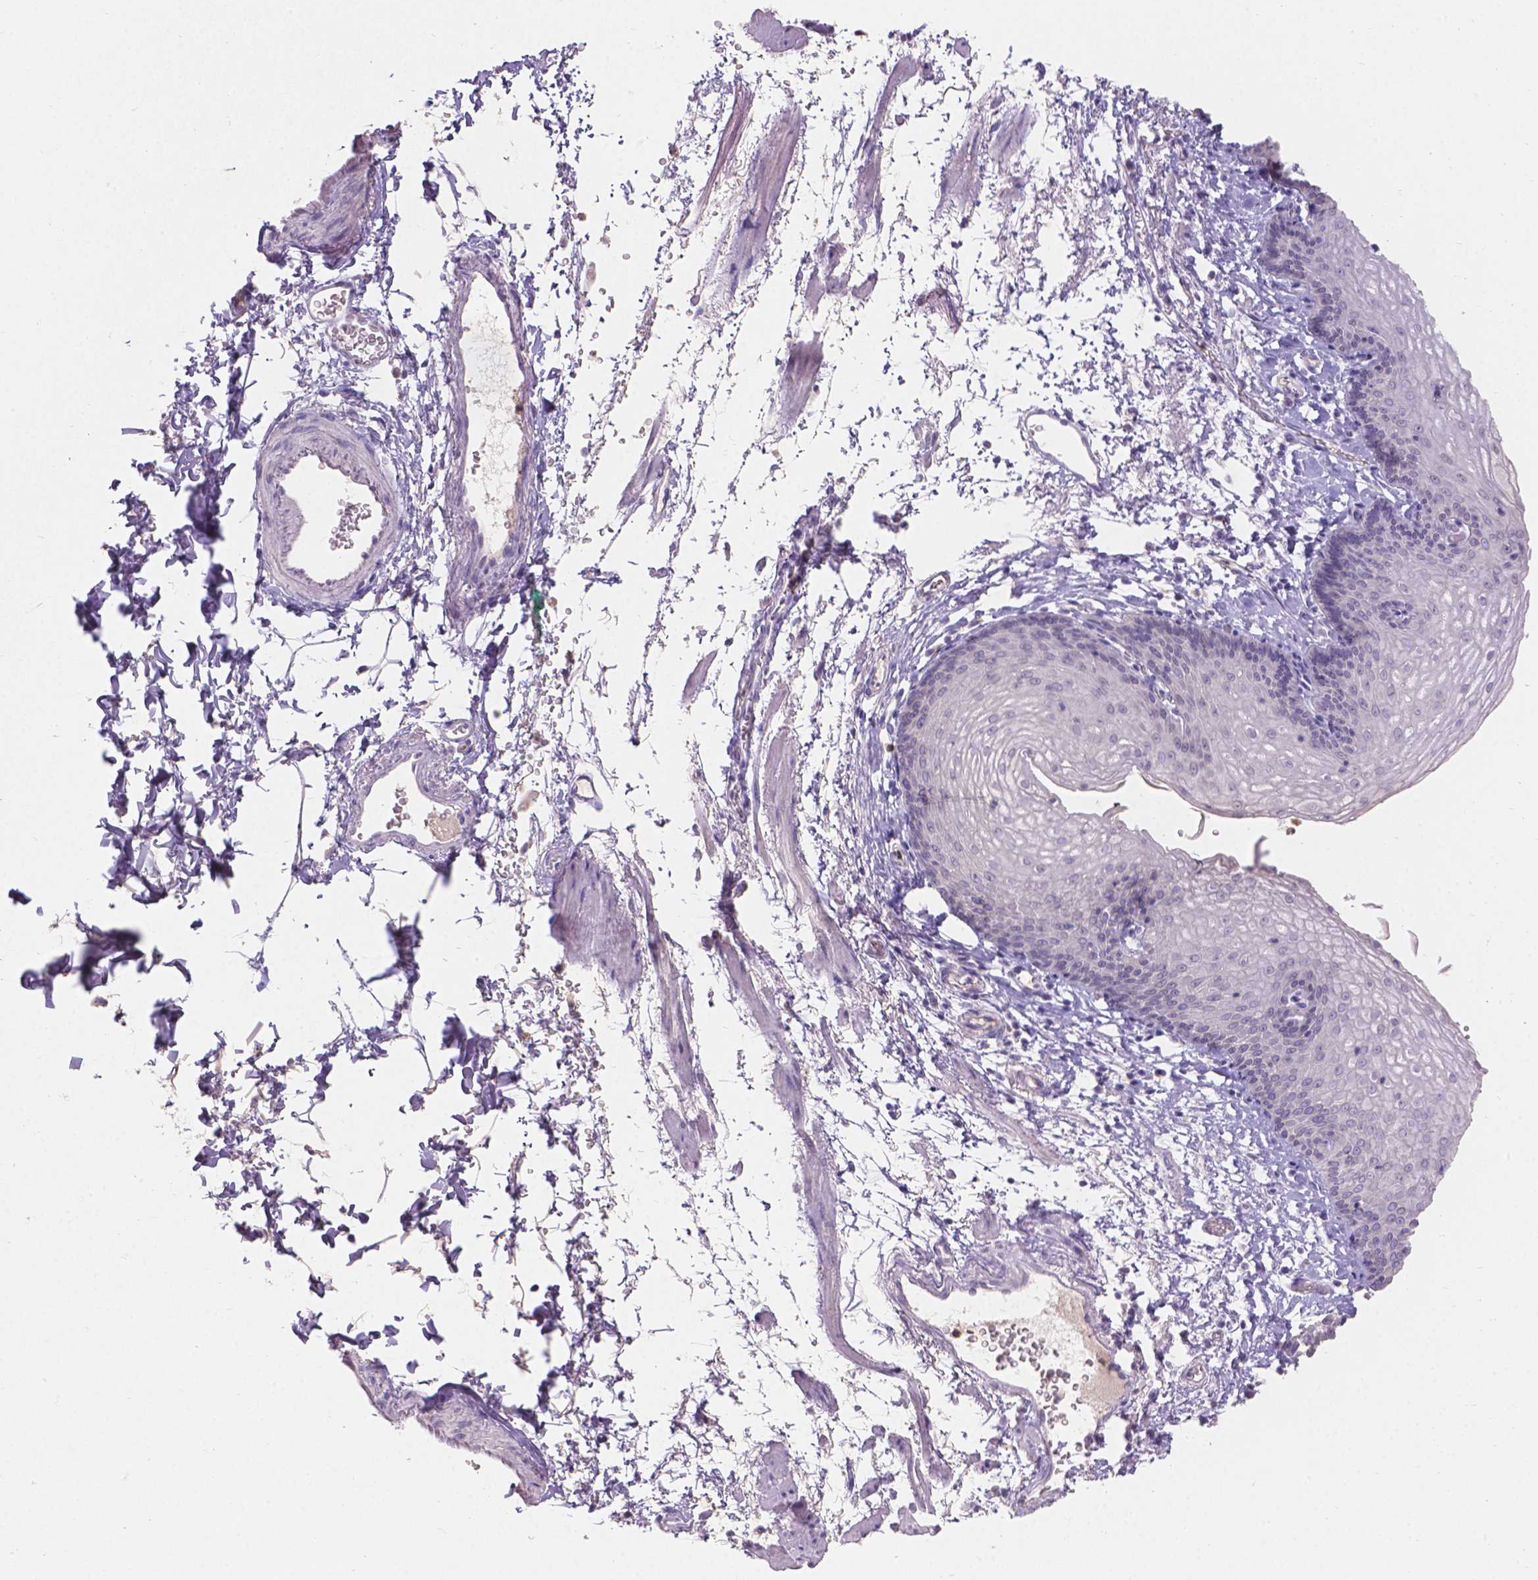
{"staining": {"intensity": "negative", "quantity": "none", "location": "none"}, "tissue": "esophagus", "cell_type": "Squamous epithelial cells", "image_type": "normal", "snomed": [{"axis": "morphology", "description": "Normal tissue, NOS"}, {"axis": "topography", "description": "Esophagus"}], "caption": "Micrograph shows no significant protein expression in squamous epithelial cells of benign esophagus. (DAB (3,3'-diaminobenzidine) immunohistochemistry (IHC) with hematoxylin counter stain).", "gene": "DCAF4L1", "patient": {"sex": "female", "age": 64}}